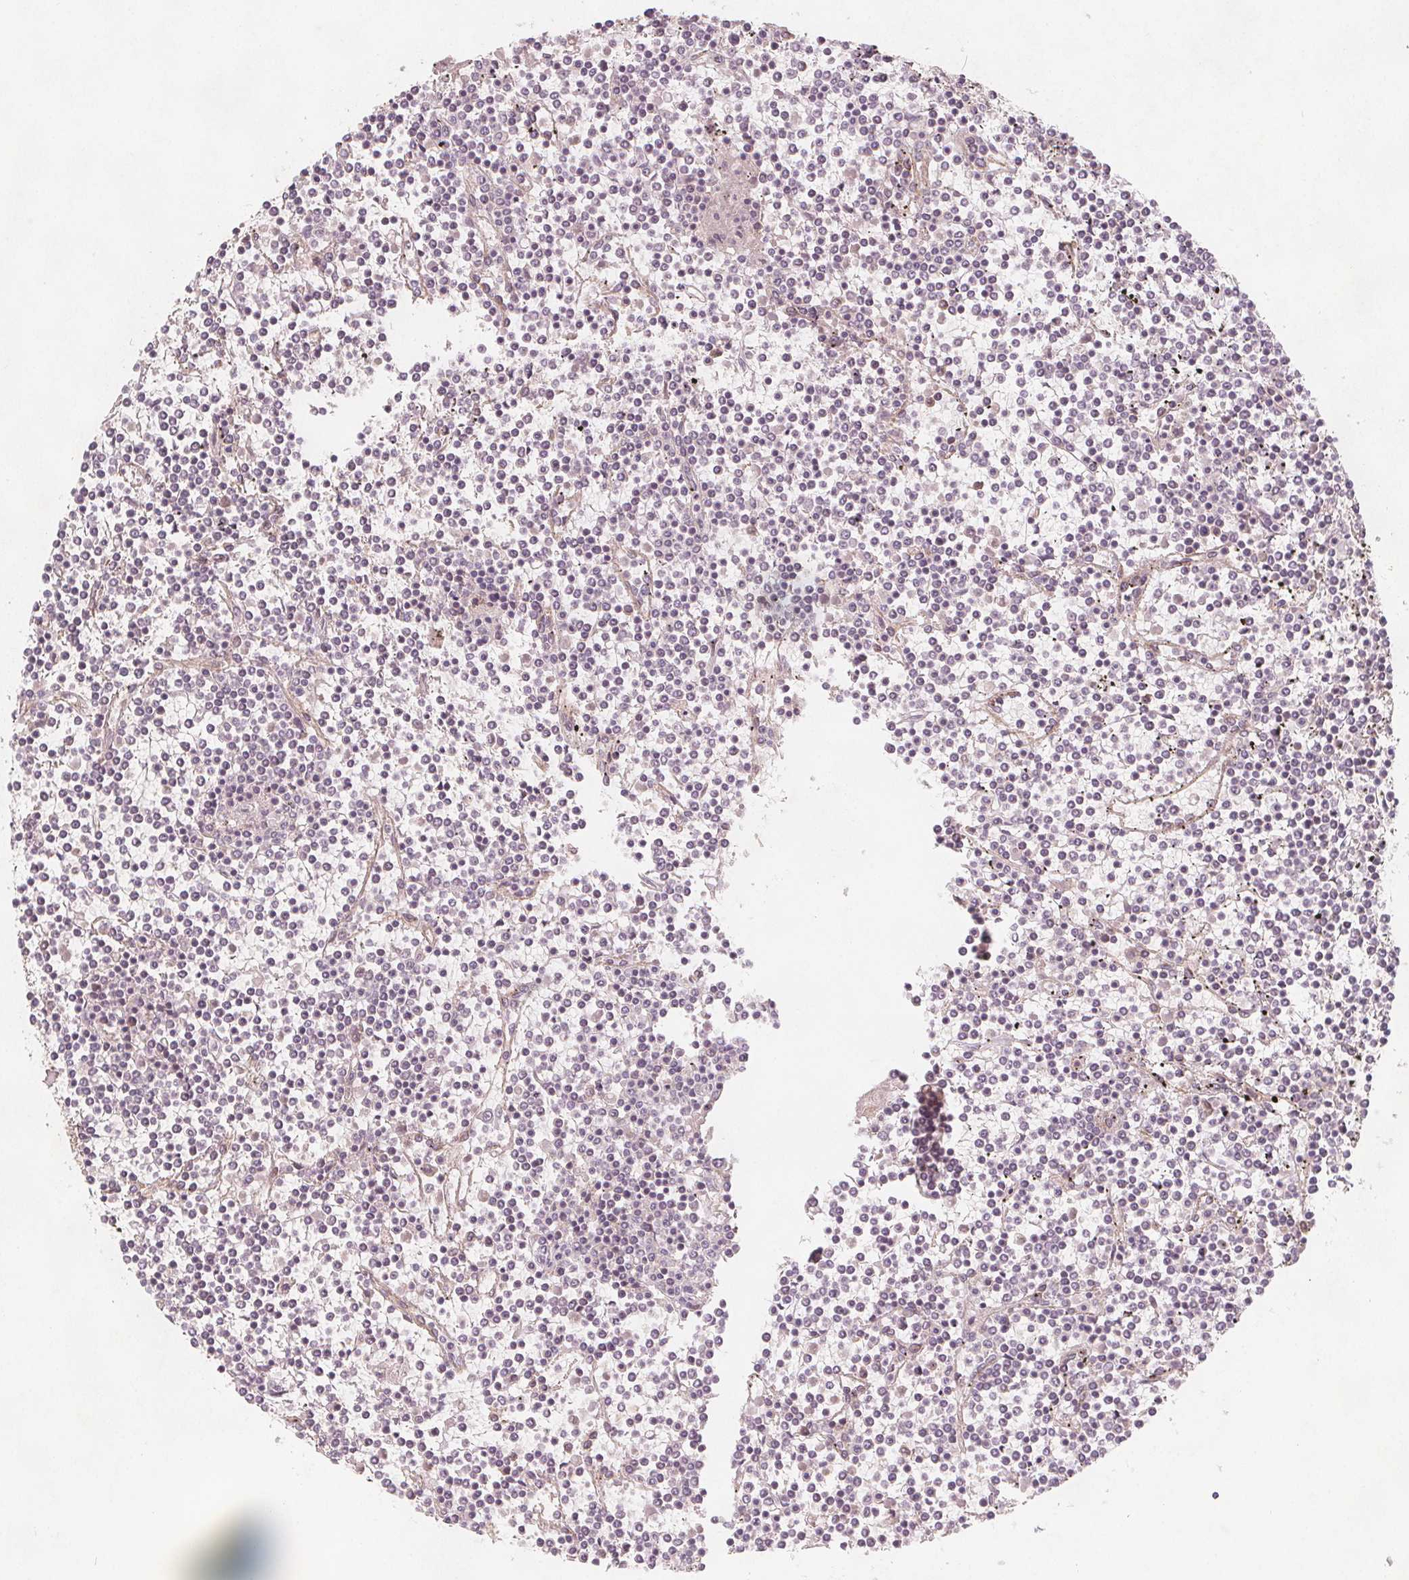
{"staining": {"intensity": "negative", "quantity": "none", "location": "none"}, "tissue": "lymphoma", "cell_type": "Tumor cells", "image_type": "cancer", "snomed": [{"axis": "morphology", "description": "Malignant lymphoma, non-Hodgkin's type, Low grade"}, {"axis": "topography", "description": "Spleen"}], "caption": "Immunohistochemical staining of human lymphoma demonstrates no significant positivity in tumor cells.", "gene": "NCSTN", "patient": {"sex": "female", "age": 19}}